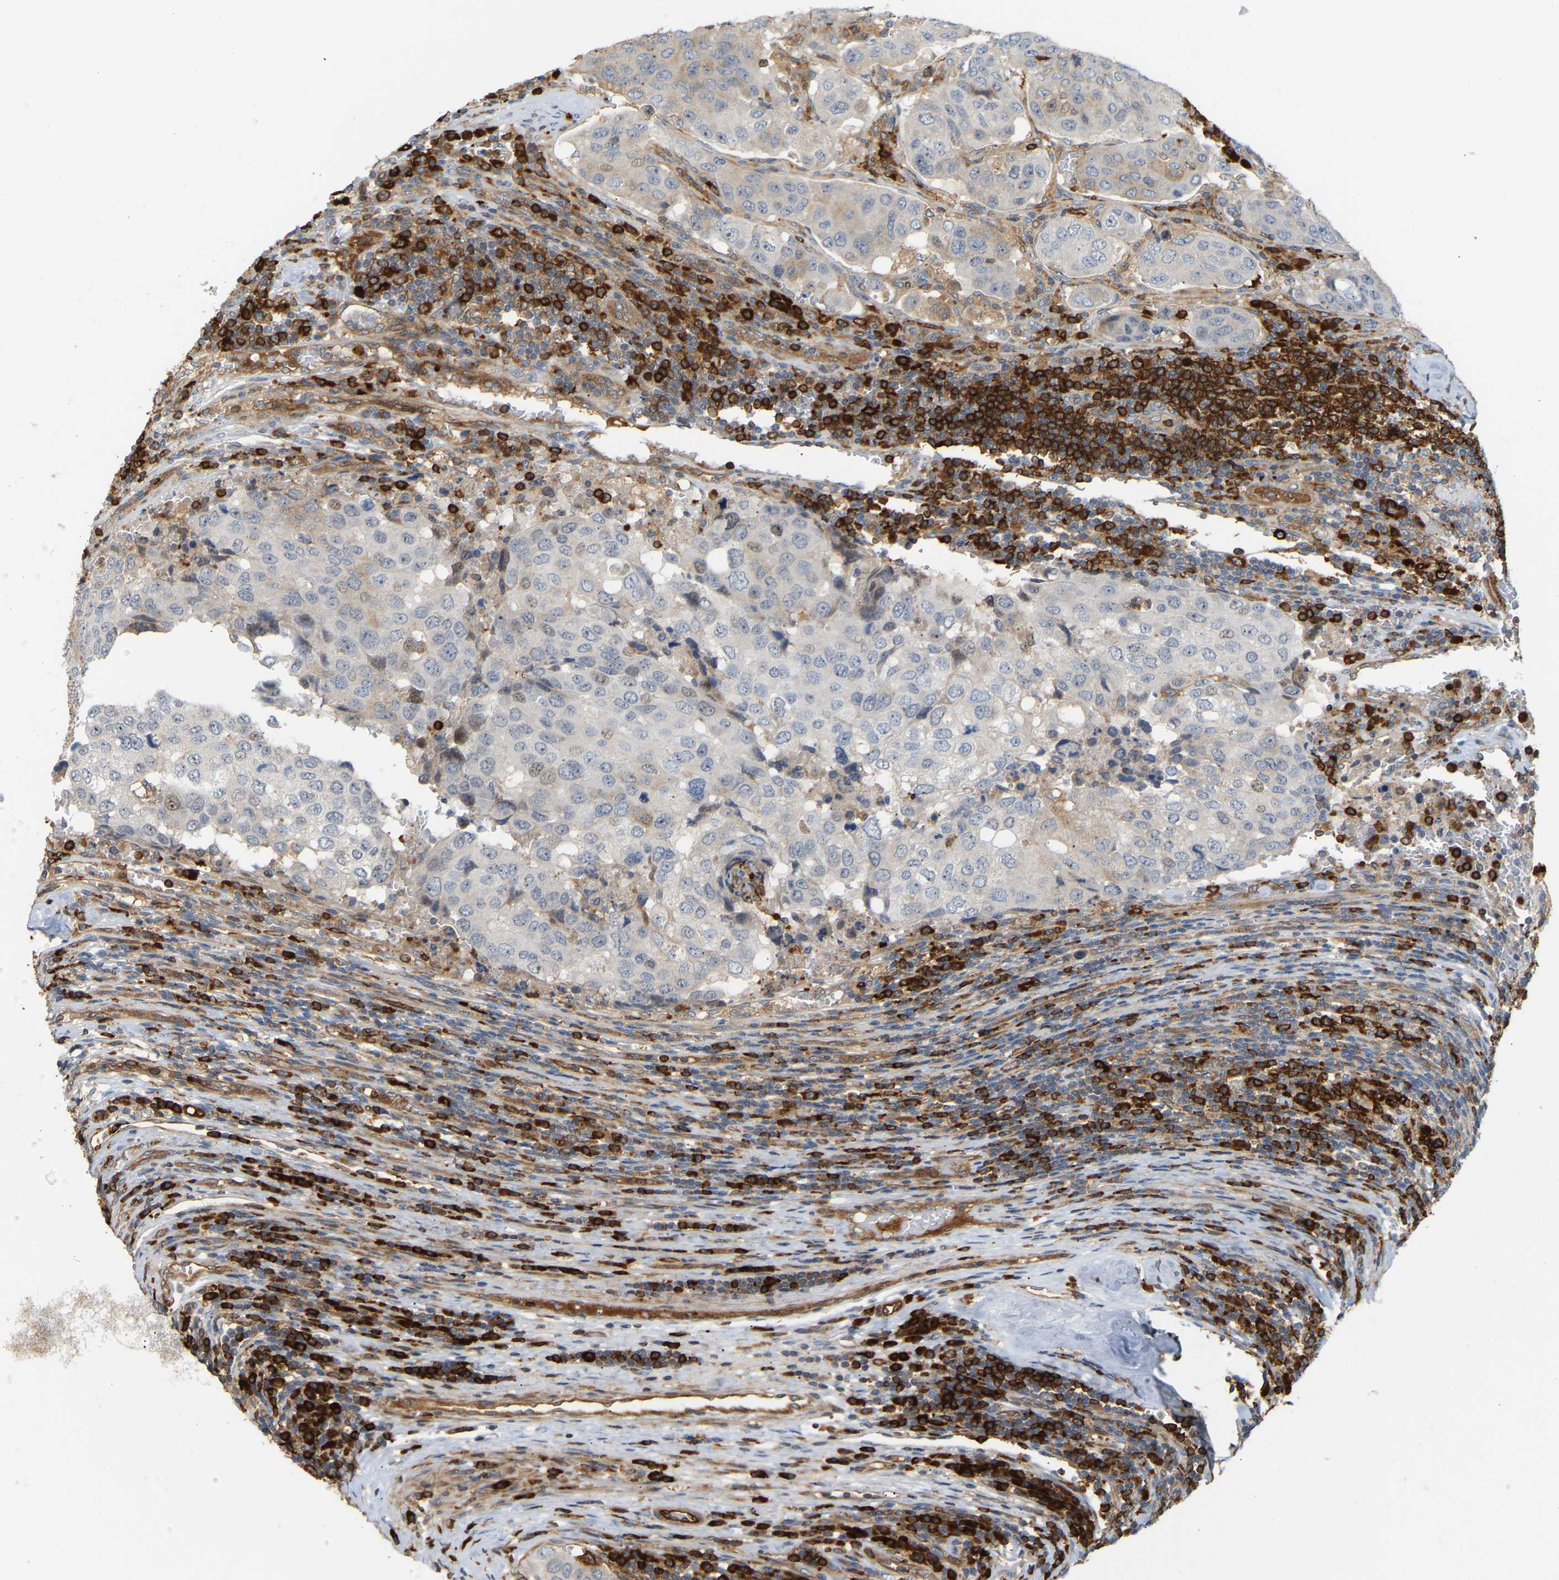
{"staining": {"intensity": "negative", "quantity": "none", "location": "none"}, "tissue": "urothelial cancer", "cell_type": "Tumor cells", "image_type": "cancer", "snomed": [{"axis": "morphology", "description": "Urothelial carcinoma, High grade"}, {"axis": "topography", "description": "Lymph node"}, {"axis": "topography", "description": "Urinary bladder"}], "caption": "There is no significant expression in tumor cells of urothelial carcinoma (high-grade). (DAB (3,3'-diaminobenzidine) IHC visualized using brightfield microscopy, high magnification).", "gene": "PLCG2", "patient": {"sex": "male", "age": 51}}